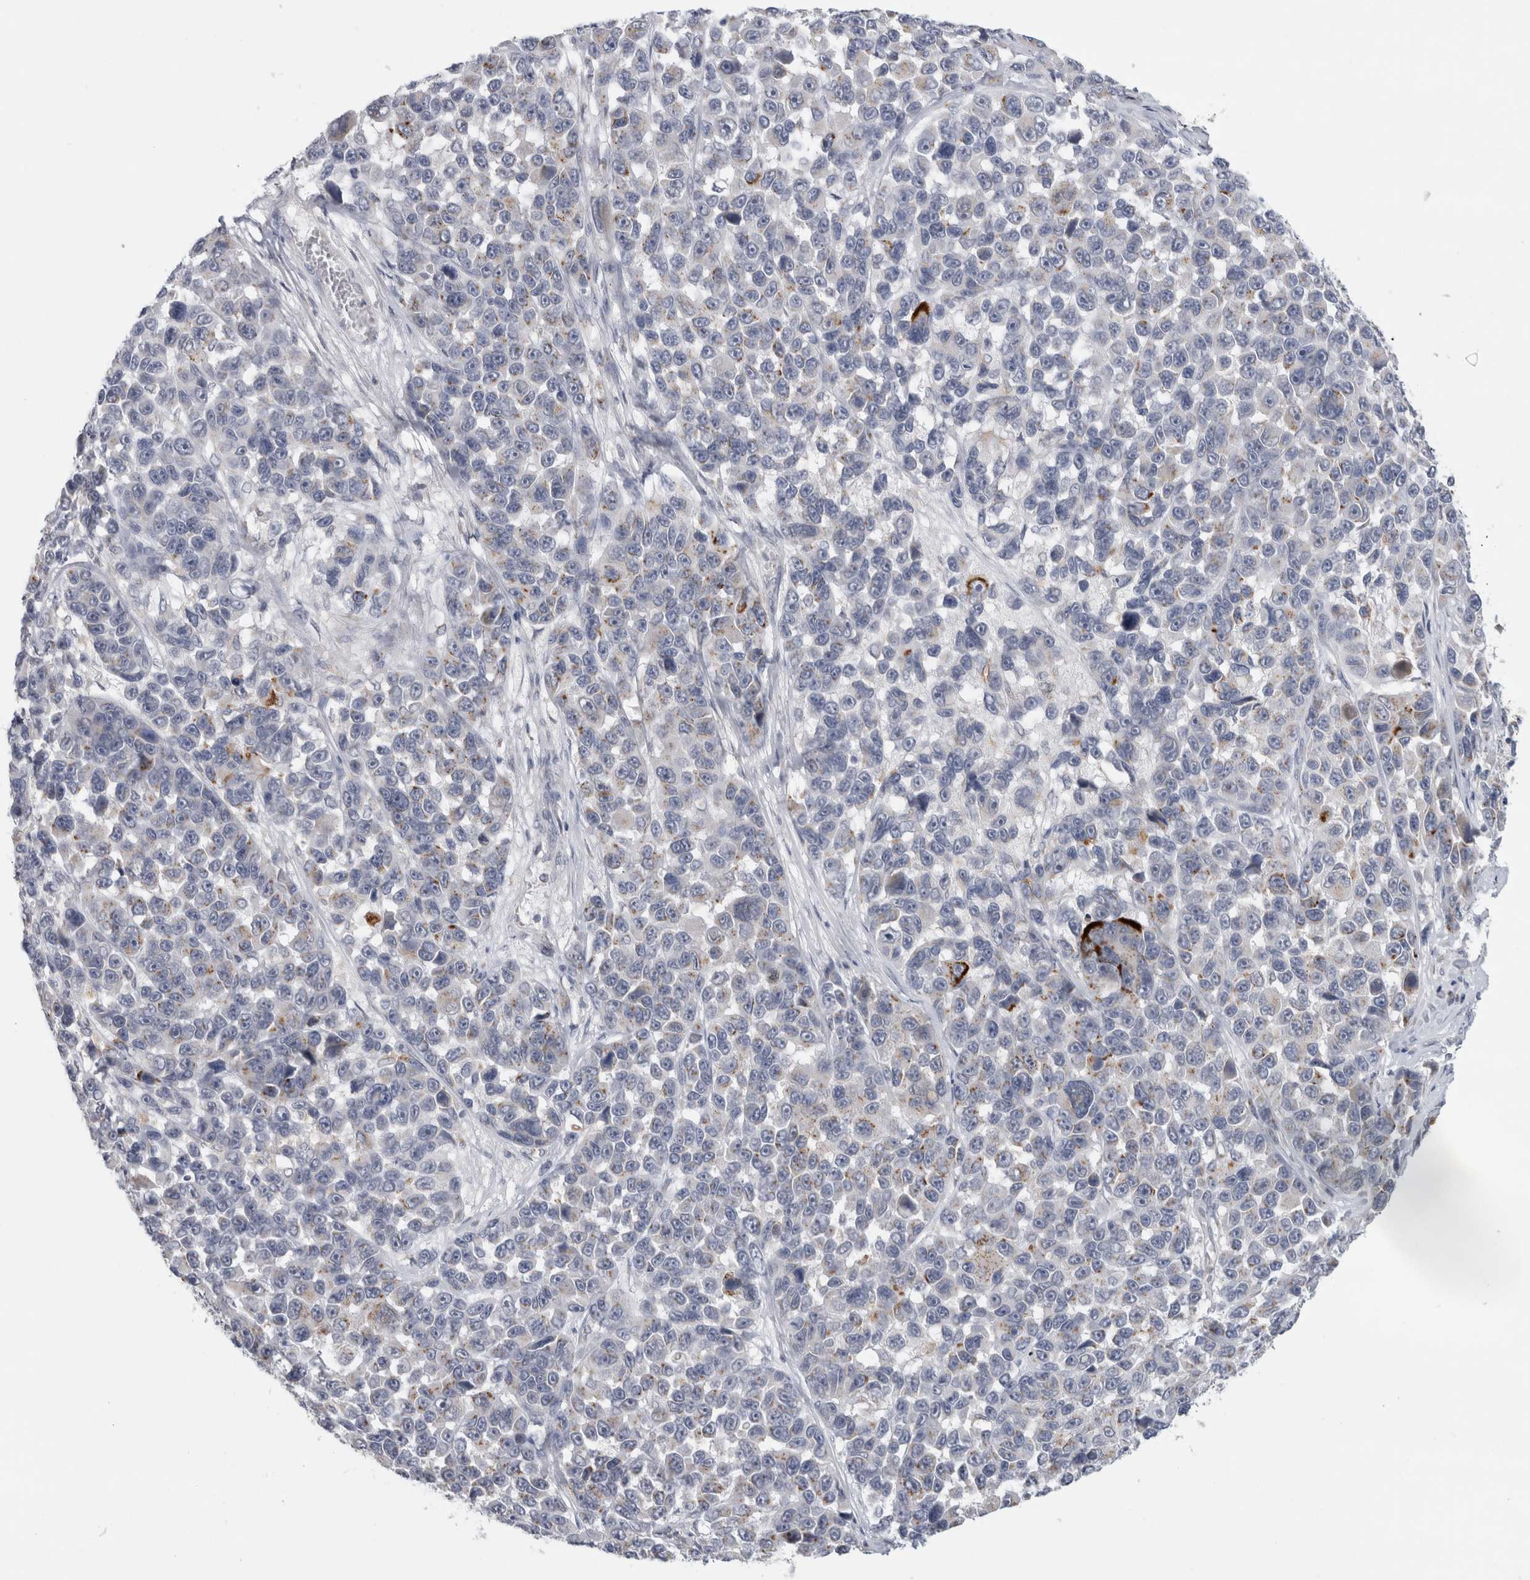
{"staining": {"intensity": "strong", "quantity": "<25%", "location": "cytoplasmic/membranous"}, "tissue": "melanoma", "cell_type": "Tumor cells", "image_type": "cancer", "snomed": [{"axis": "morphology", "description": "Malignant melanoma, NOS"}, {"axis": "topography", "description": "Skin"}], "caption": "Tumor cells reveal medium levels of strong cytoplasmic/membranous expression in approximately <25% of cells in human malignant melanoma. Nuclei are stained in blue.", "gene": "MGAT1", "patient": {"sex": "male", "age": 53}}